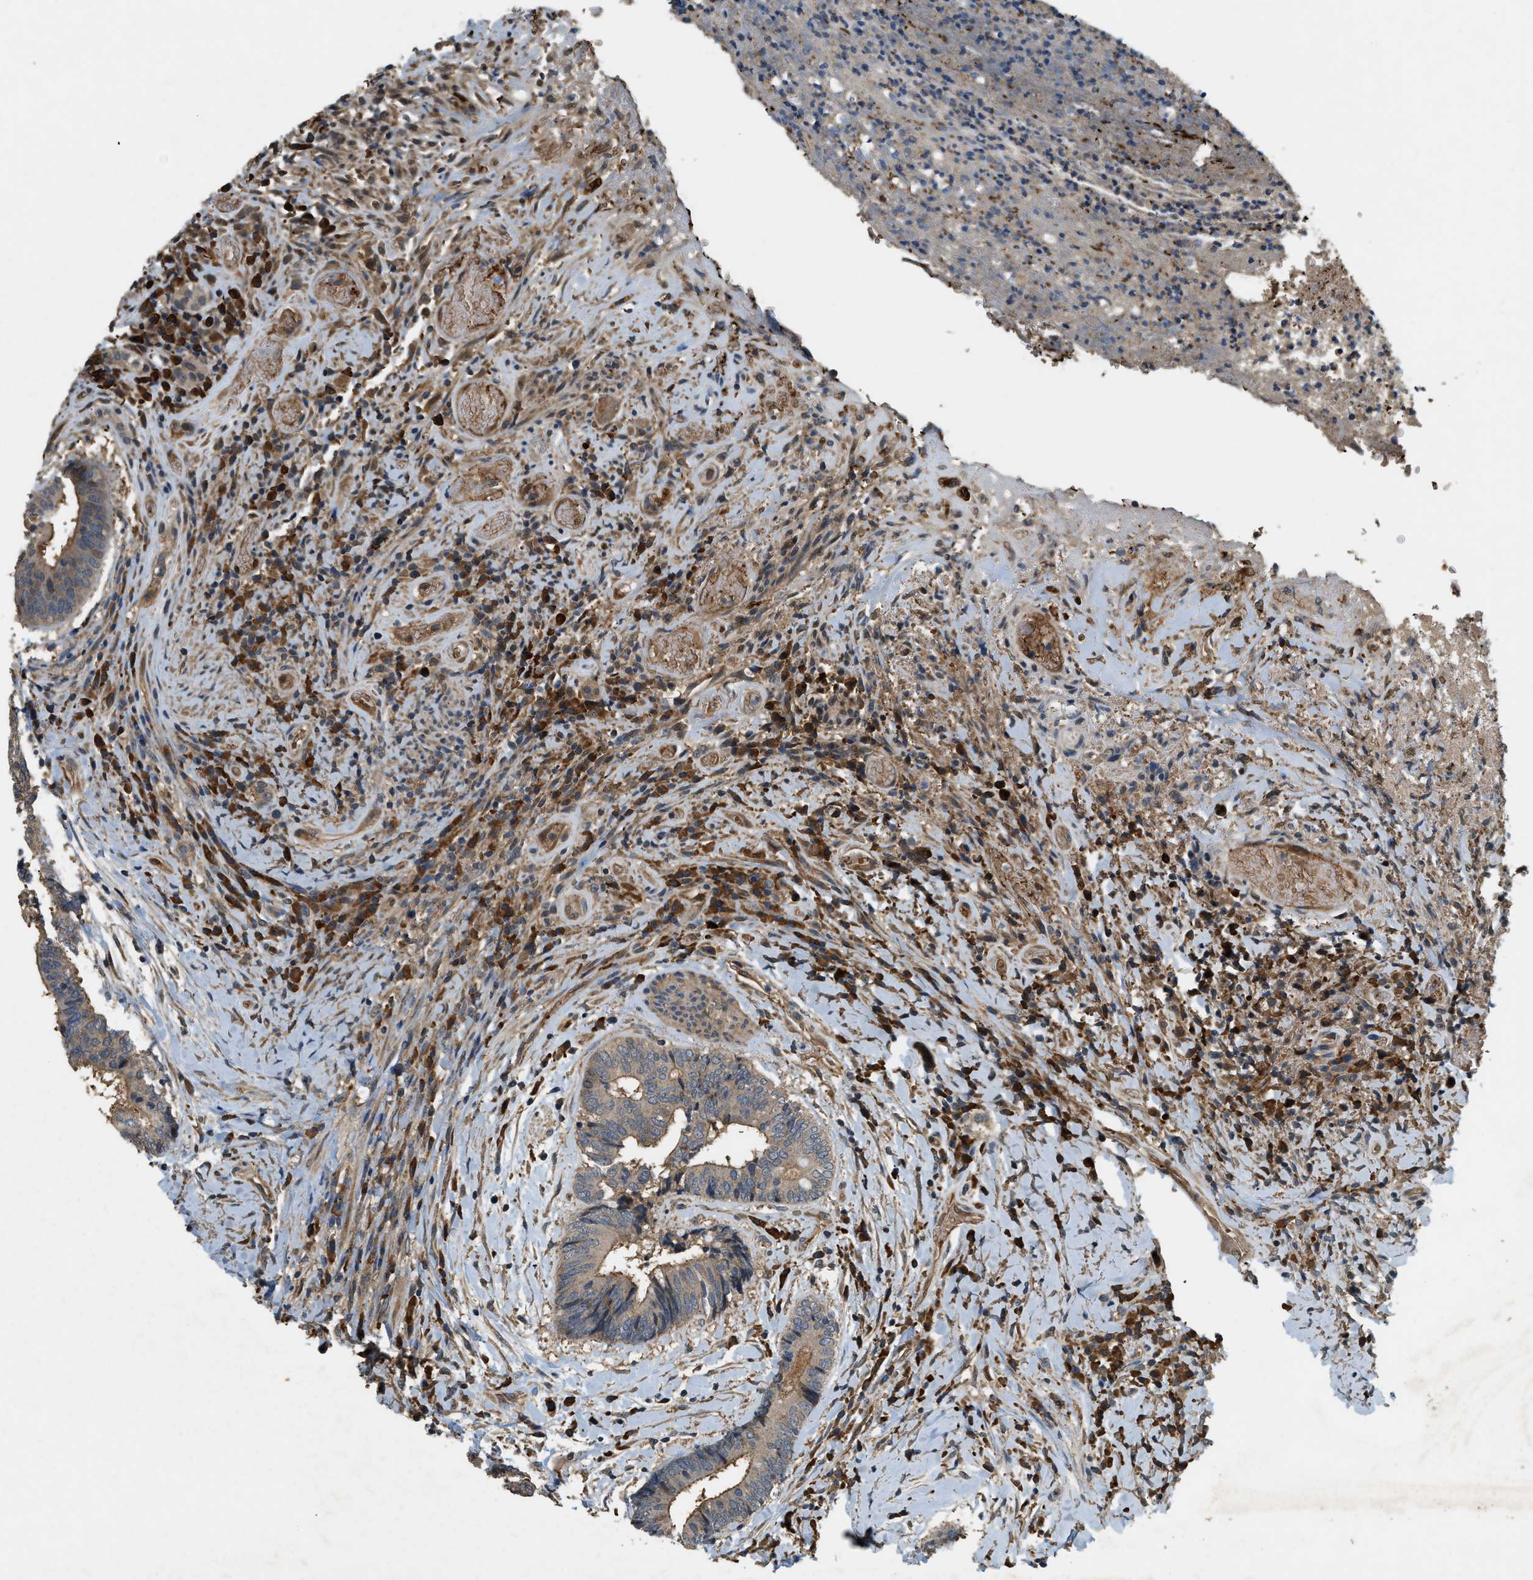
{"staining": {"intensity": "weak", "quantity": "25%-75%", "location": "cytoplasmic/membranous"}, "tissue": "colorectal cancer", "cell_type": "Tumor cells", "image_type": "cancer", "snomed": [{"axis": "morphology", "description": "Adenocarcinoma, NOS"}, {"axis": "topography", "description": "Rectum"}], "caption": "Tumor cells show weak cytoplasmic/membranous staining in approximately 25%-75% of cells in colorectal adenocarcinoma. The staining was performed using DAB (3,3'-diaminobenzidine) to visualize the protein expression in brown, while the nuclei were stained in blue with hematoxylin (Magnification: 20x).", "gene": "CFLAR", "patient": {"sex": "male", "age": 63}}